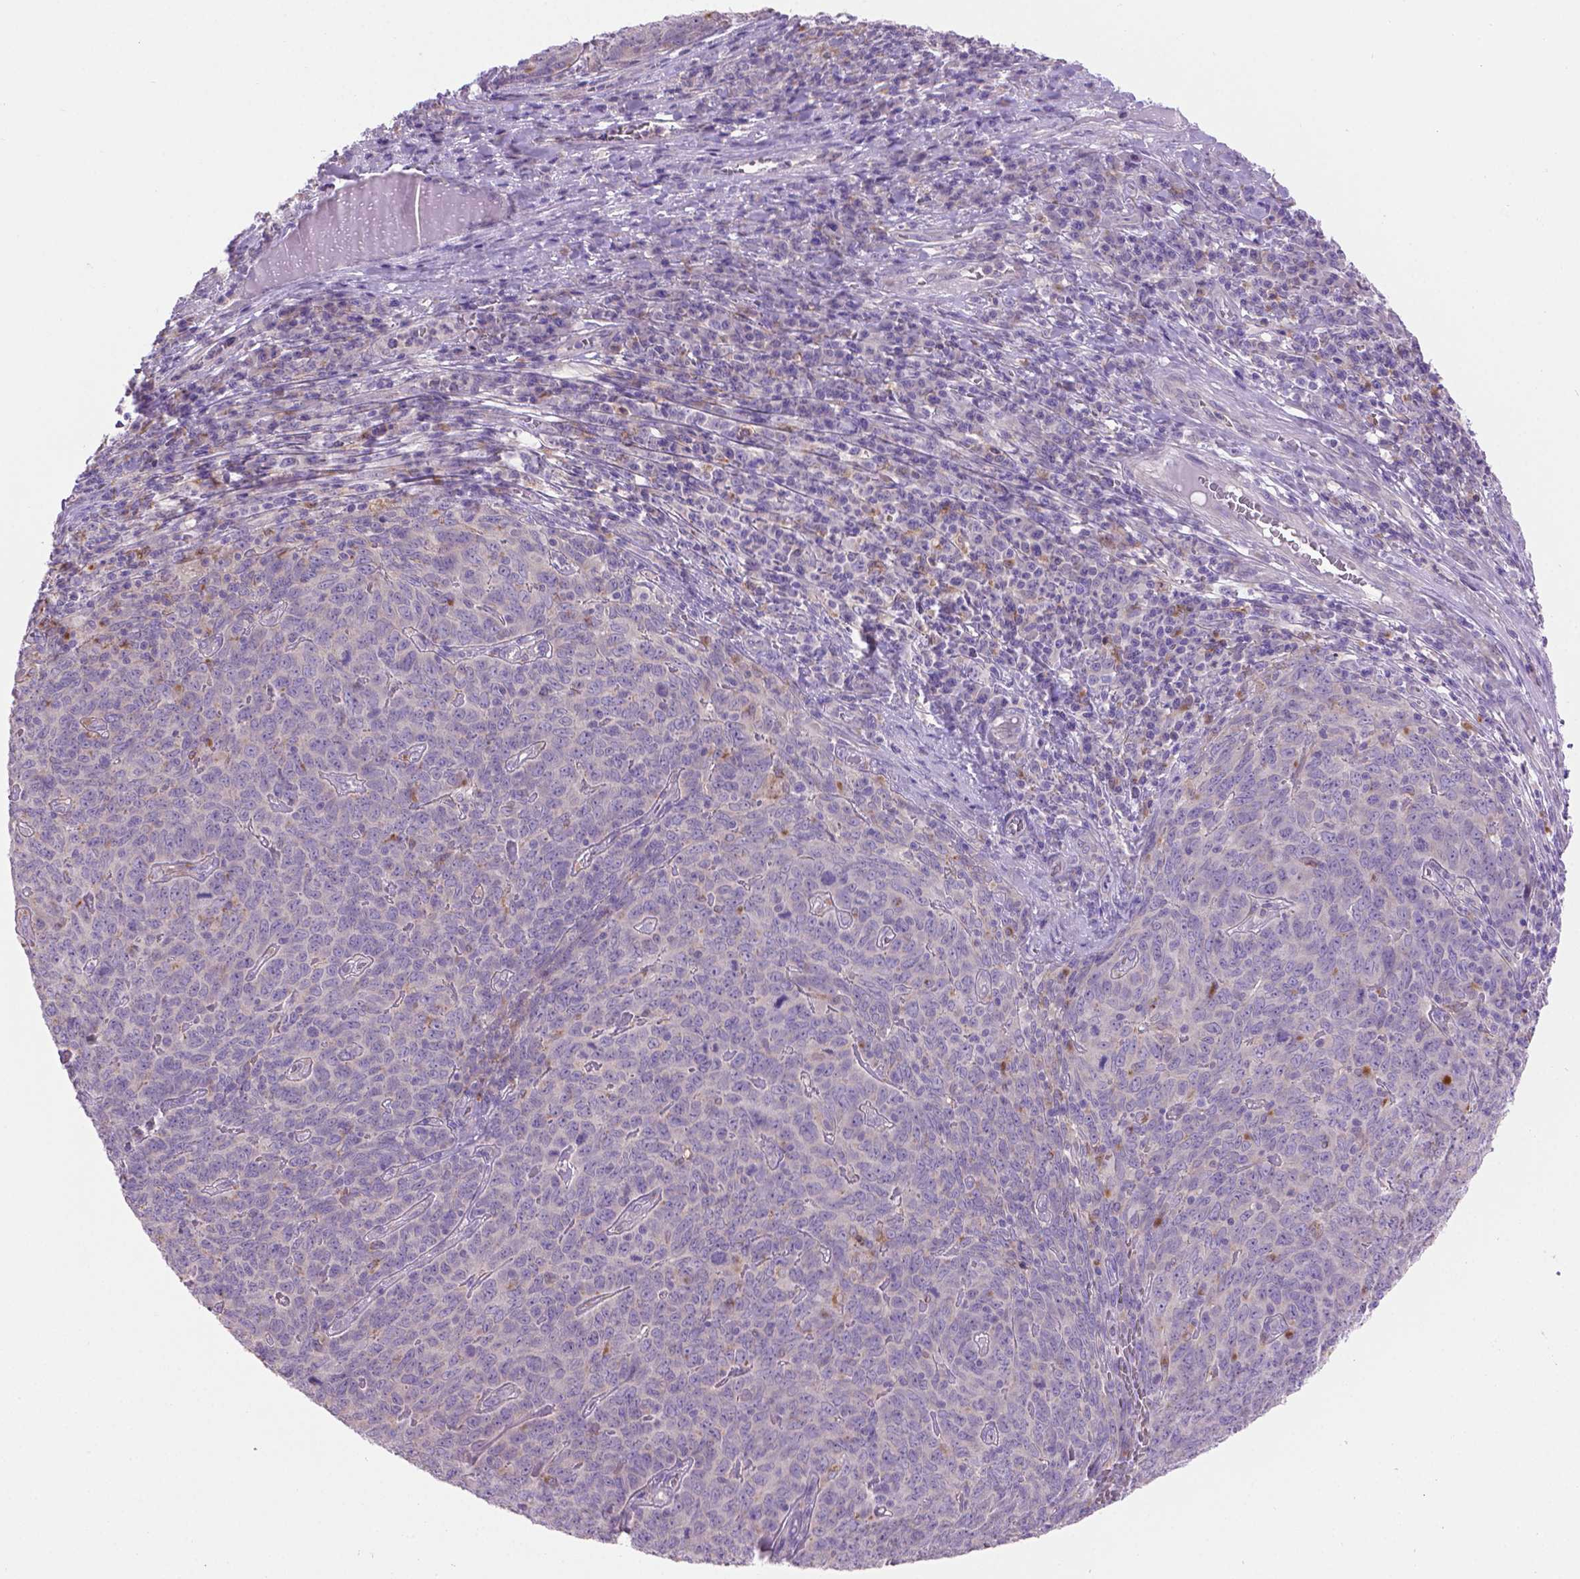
{"staining": {"intensity": "negative", "quantity": "none", "location": "none"}, "tissue": "skin cancer", "cell_type": "Tumor cells", "image_type": "cancer", "snomed": [{"axis": "morphology", "description": "Squamous cell carcinoma, NOS"}, {"axis": "topography", "description": "Skin"}, {"axis": "topography", "description": "Anal"}], "caption": "A histopathology image of squamous cell carcinoma (skin) stained for a protein exhibits no brown staining in tumor cells.", "gene": "CDH7", "patient": {"sex": "female", "age": 51}}